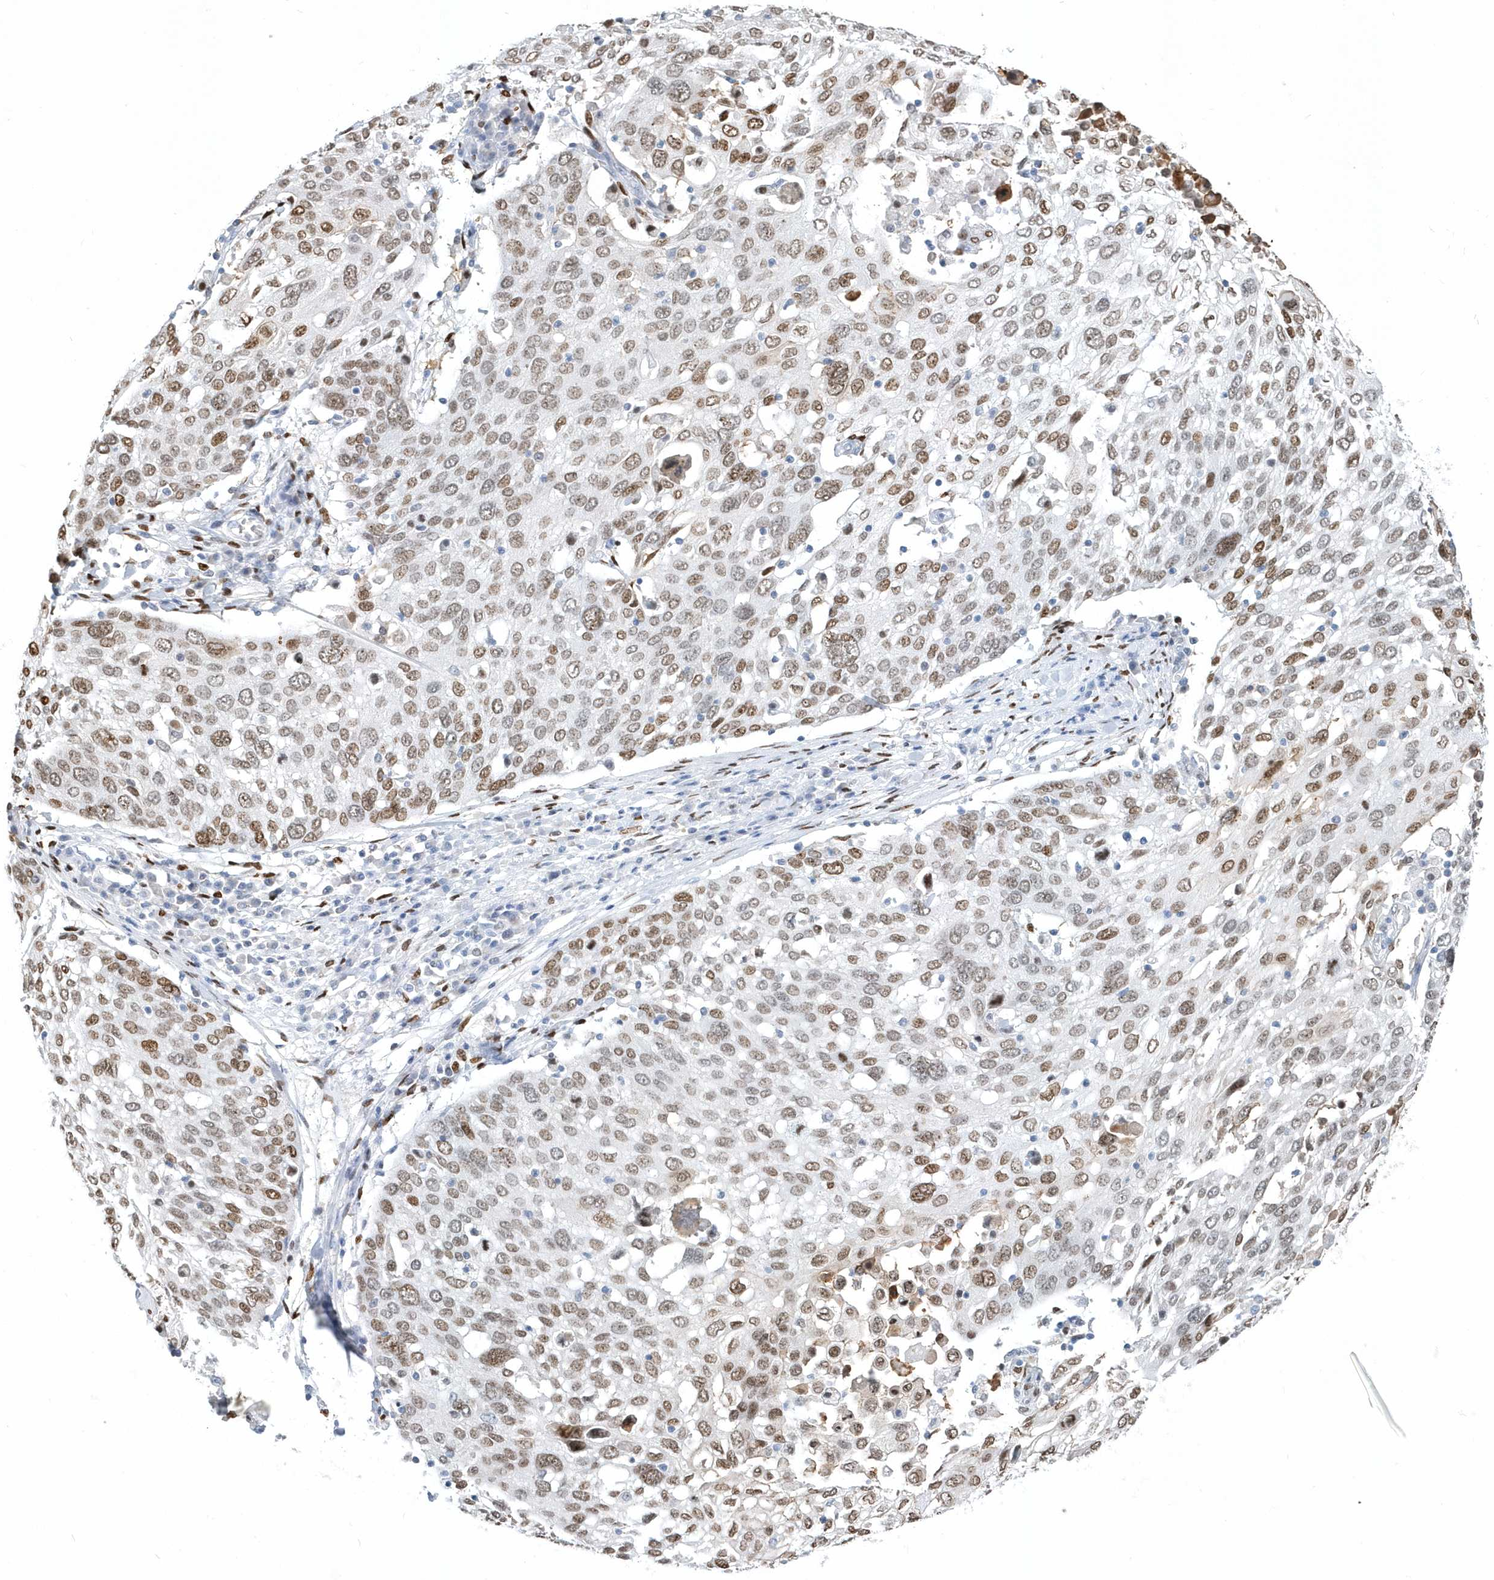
{"staining": {"intensity": "moderate", "quantity": ">75%", "location": "nuclear"}, "tissue": "lung cancer", "cell_type": "Tumor cells", "image_type": "cancer", "snomed": [{"axis": "morphology", "description": "Squamous cell carcinoma, NOS"}, {"axis": "topography", "description": "Lung"}], "caption": "A micrograph of lung squamous cell carcinoma stained for a protein exhibits moderate nuclear brown staining in tumor cells.", "gene": "MACROH2A2", "patient": {"sex": "male", "age": 65}}